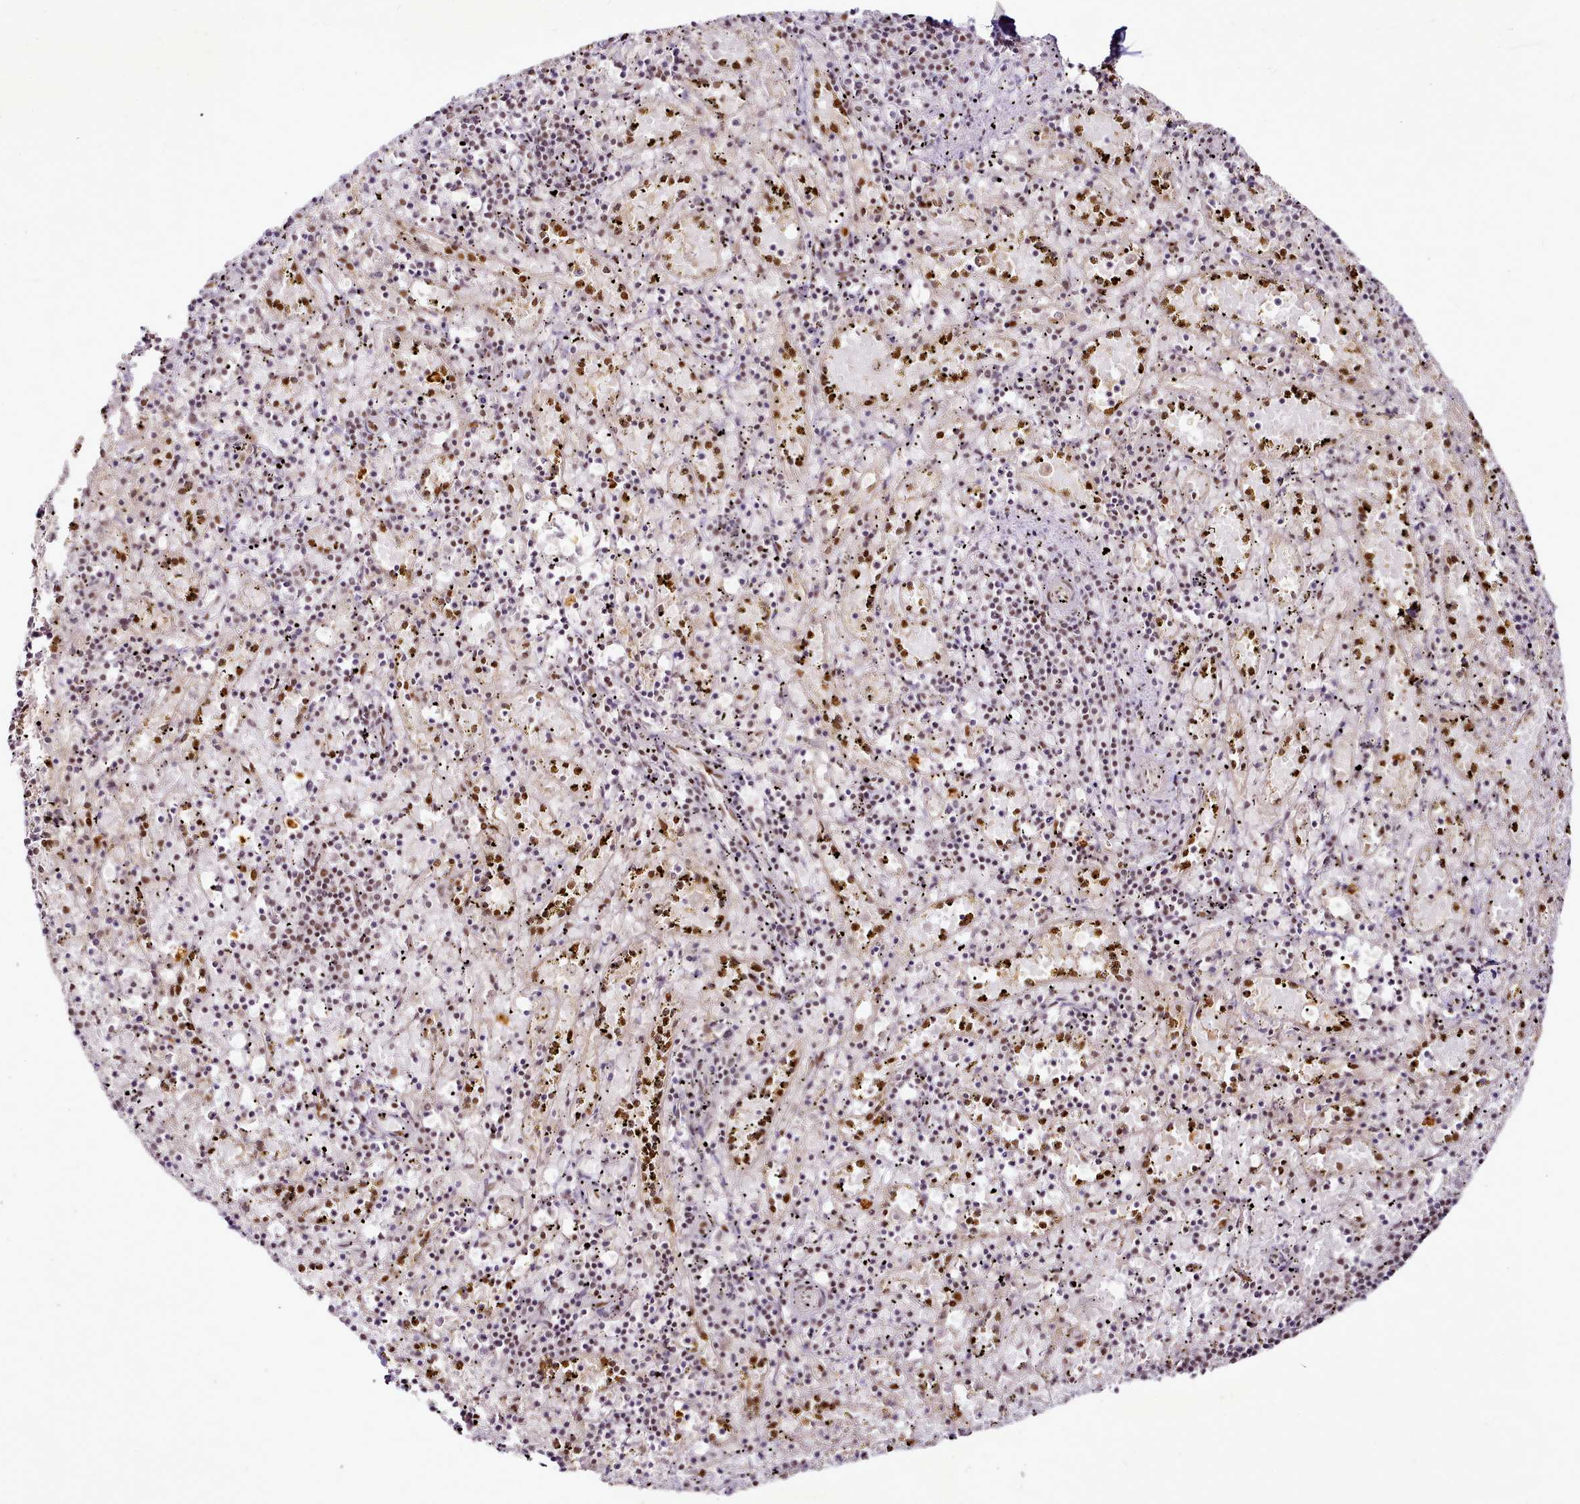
{"staining": {"intensity": "moderate", "quantity": "25%-75%", "location": "nuclear"}, "tissue": "spleen", "cell_type": "Cells in red pulp", "image_type": "normal", "snomed": [{"axis": "morphology", "description": "Normal tissue, NOS"}, {"axis": "topography", "description": "Spleen"}], "caption": "A high-resolution image shows immunohistochemistry staining of benign spleen, which exhibits moderate nuclear positivity in about 25%-75% of cells in red pulp. (Stains: DAB (3,3'-diaminobenzidine) in brown, nuclei in blue, Microscopy: brightfield microscopy at high magnification).", "gene": "SYT15B", "patient": {"sex": "male", "age": 11}}